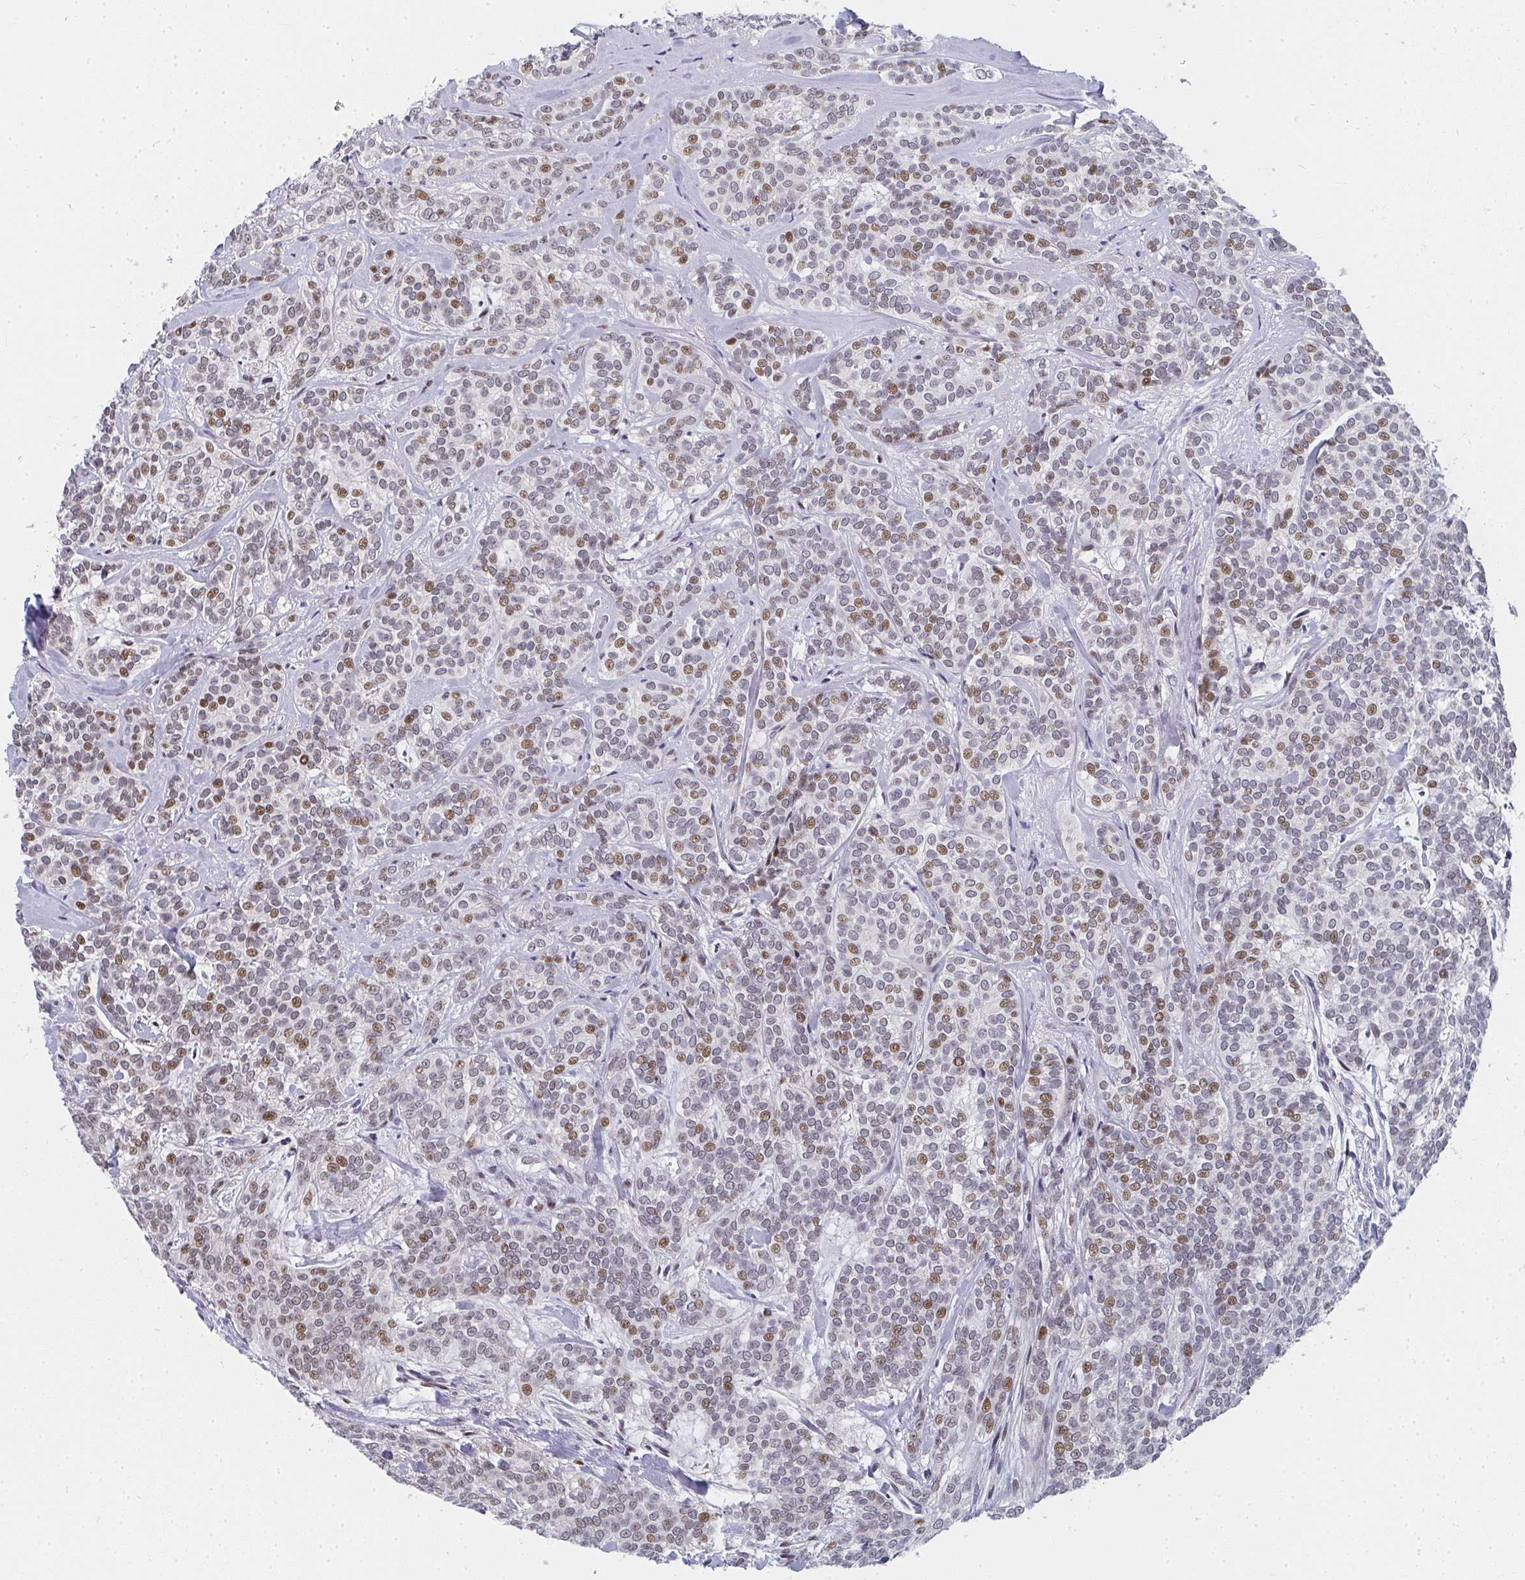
{"staining": {"intensity": "moderate", "quantity": "25%-75%", "location": "nuclear"}, "tissue": "head and neck cancer", "cell_type": "Tumor cells", "image_type": "cancer", "snomed": [{"axis": "morphology", "description": "Adenocarcinoma, NOS"}, {"axis": "topography", "description": "Head-Neck"}], "caption": "This photomicrograph displays head and neck cancer (adenocarcinoma) stained with immunohistochemistry (IHC) to label a protein in brown. The nuclear of tumor cells show moderate positivity for the protein. Nuclei are counter-stained blue.", "gene": "ZIC3", "patient": {"sex": "female", "age": 57}}